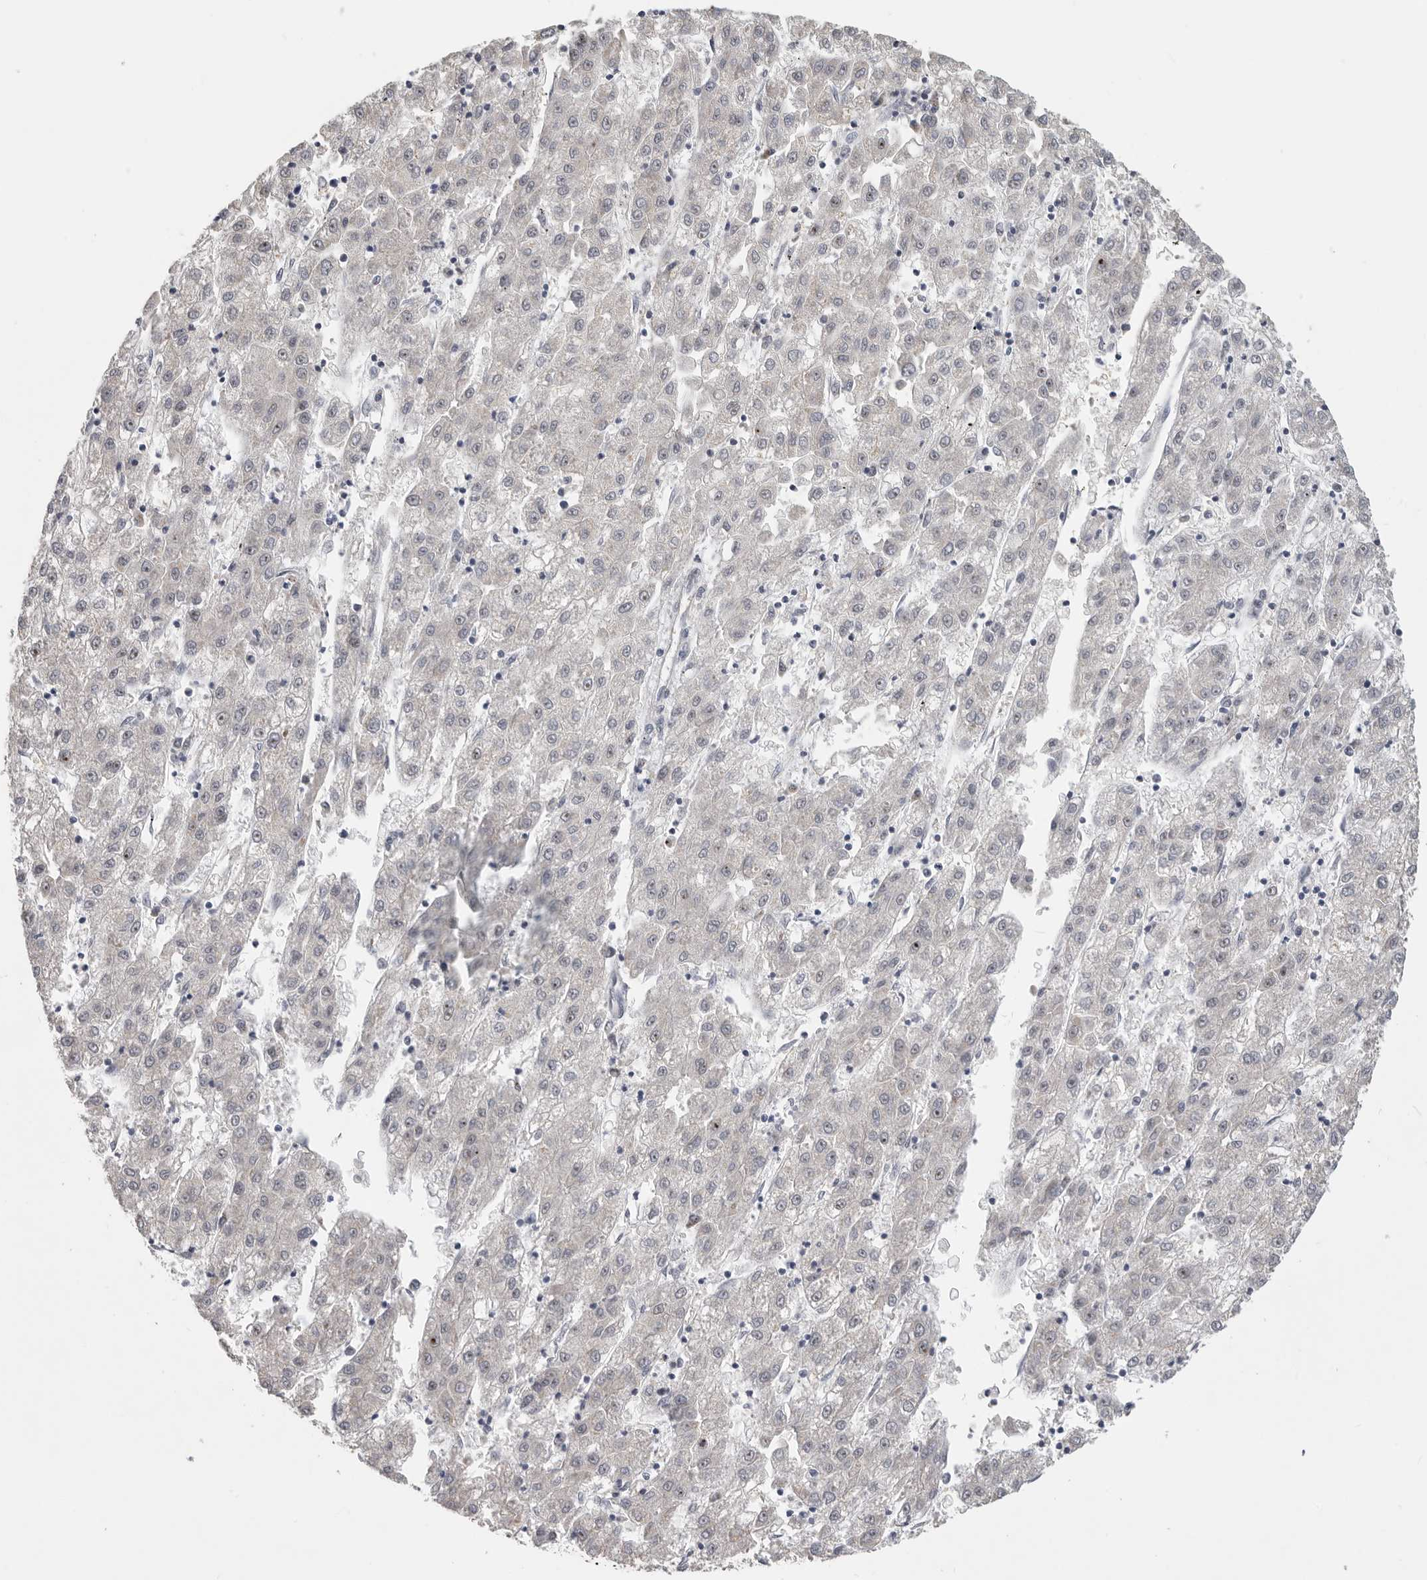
{"staining": {"intensity": "negative", "quantity": "none", "location": "none"}, "tissue": "liver cancer", "cell_type": "Tumor cells", "image_type": "cancer", "snomed": [{"axis": "morphology", "description": "Carcinoma, Hepatocellular, NOS"}, {"axis": "topography", "description": "Liver"}], "caption": "An image of human liver hepatocellular carcinoma is negative for staining in tumor cells.", "gene": "PCMTD1", "patient": {"sex": "male", "age": 72}}